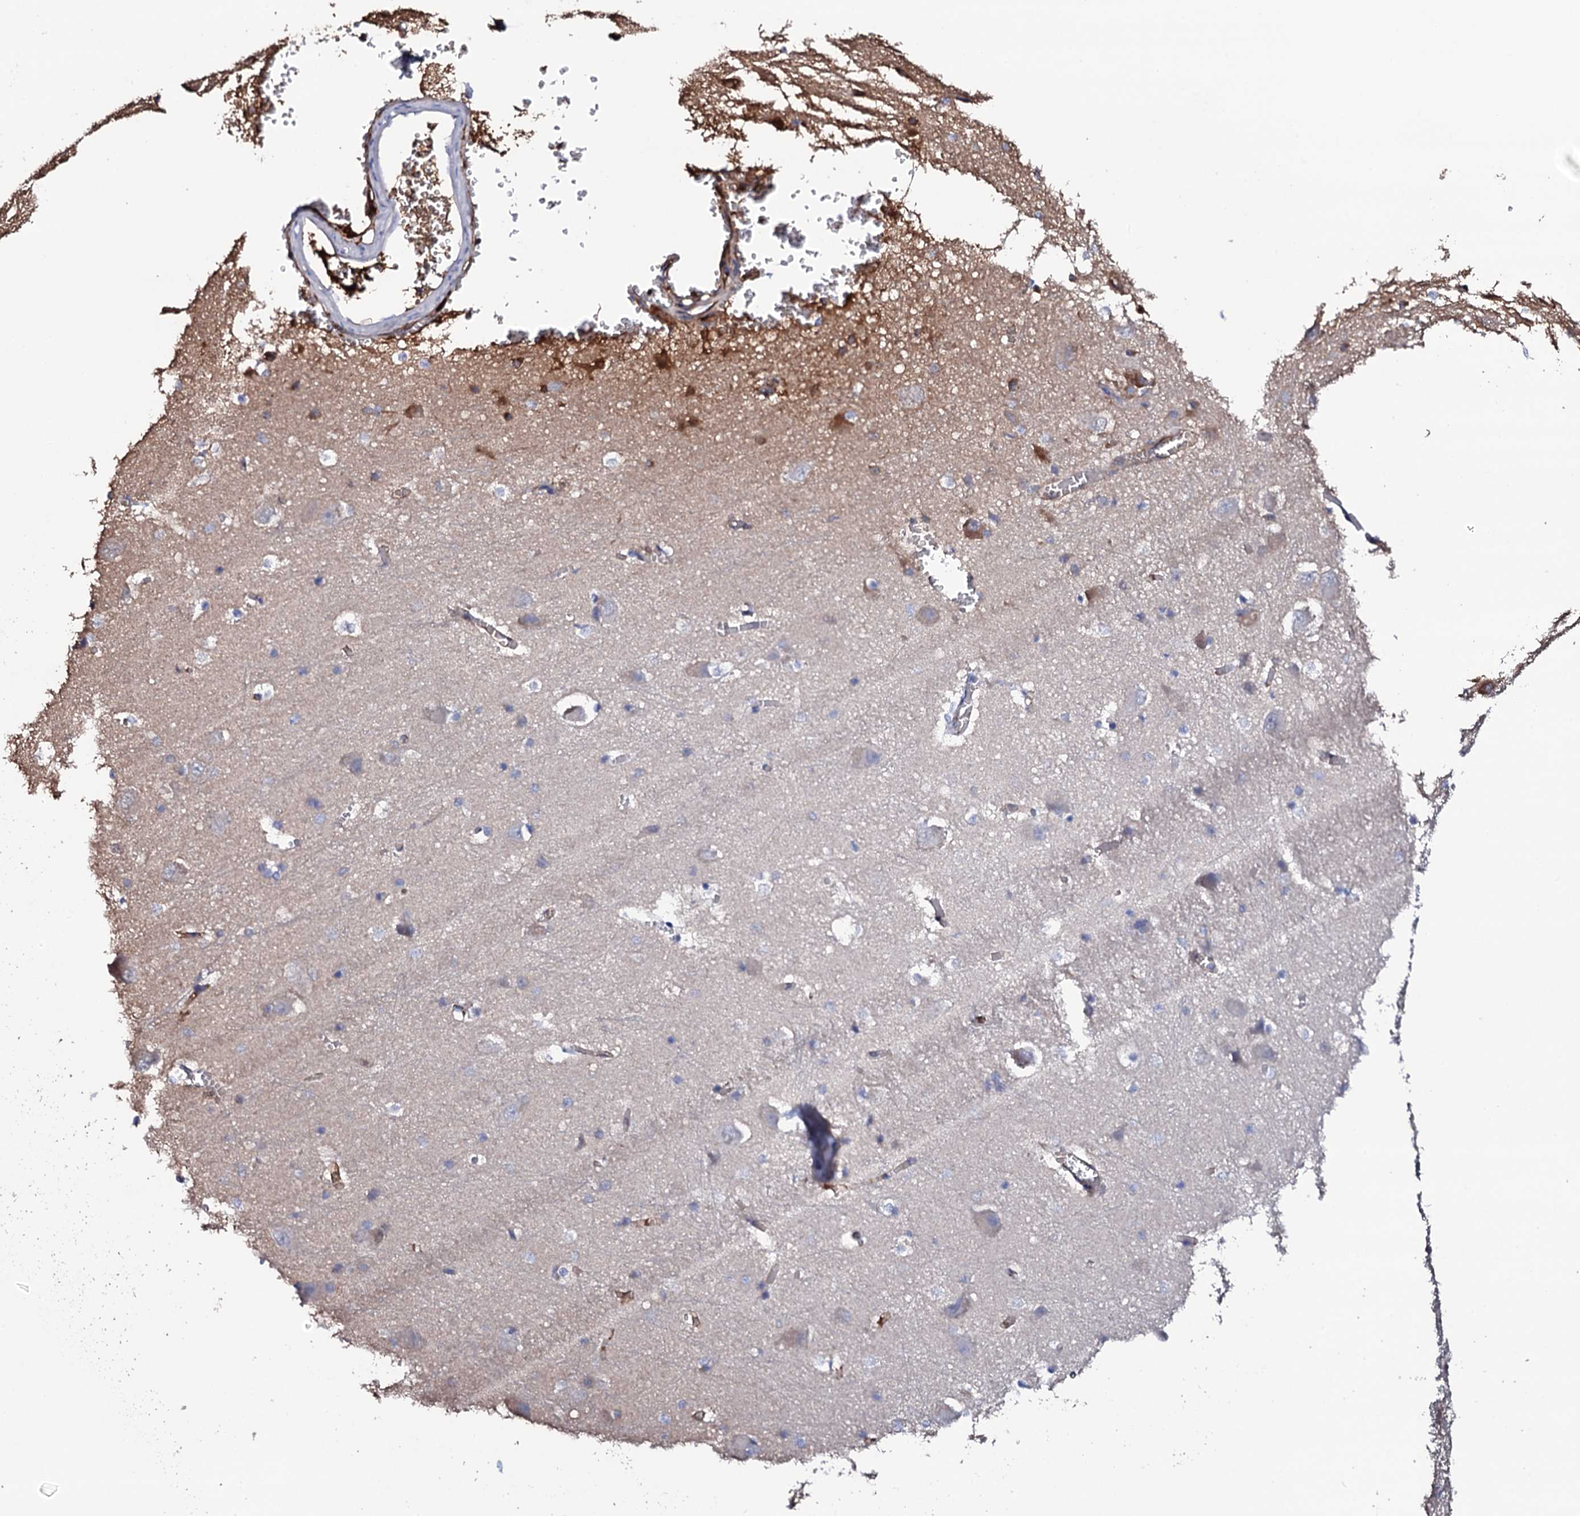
{"staining": {"intensity": "negative", "quantity": "none", "location": "none"}, "tissue": "caudate", "cell_type": "Glial cells", "image_type": "normal", "snomed": [{"axis": "morphology", "description": "Normal tissue, NOS"}, {"axis": "topography", "description": "Lateral ventricle wall"}], "caption": "Caudate stained for a protein using IHC shows no staining glial cells.", "gene": "TCAF2C", "patient": {"sex": "male", "age": 37}}